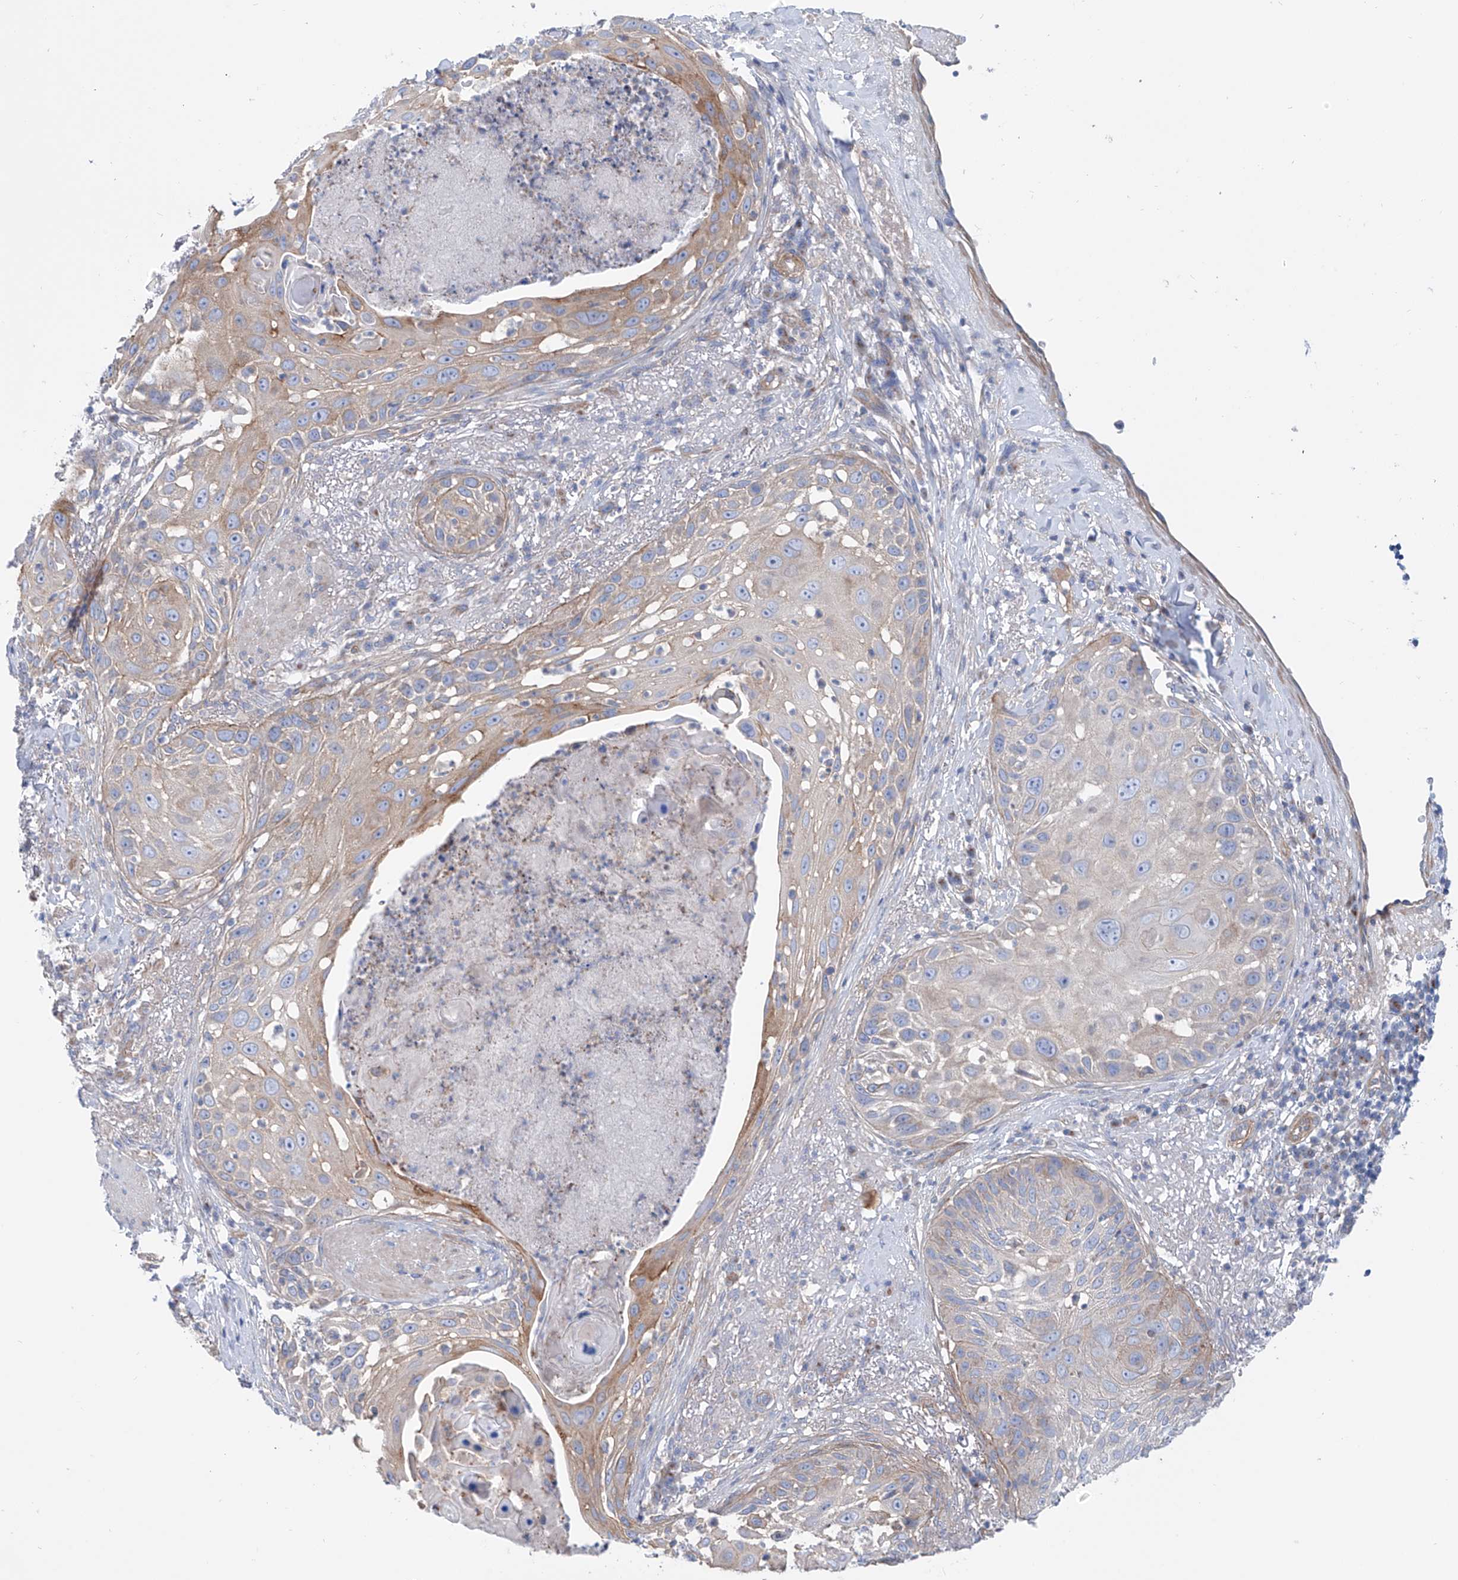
{"staining": {"intensity": "moderate", "quantity": "<25%", "location": "cytoplasmic/membranous"}, "tissue": "skin cancer", "cell_type": "Tumor cells", "image_type": "cancer", "snomed": [{"axis": "morphology", "description": "Squamous cell carcinoma, NOS"}, {"axis": "topography", "description": "Skin"}], "caption": "Immunohistochemistry (DAB) staining of human skin cancer (squamous cell carcinoma) displays moderate cytoplasmic/membranous protein expression in about <25% of tumor cells.", "gene": "TMEM209", "patient": {"sex": "female", "age": 44}}